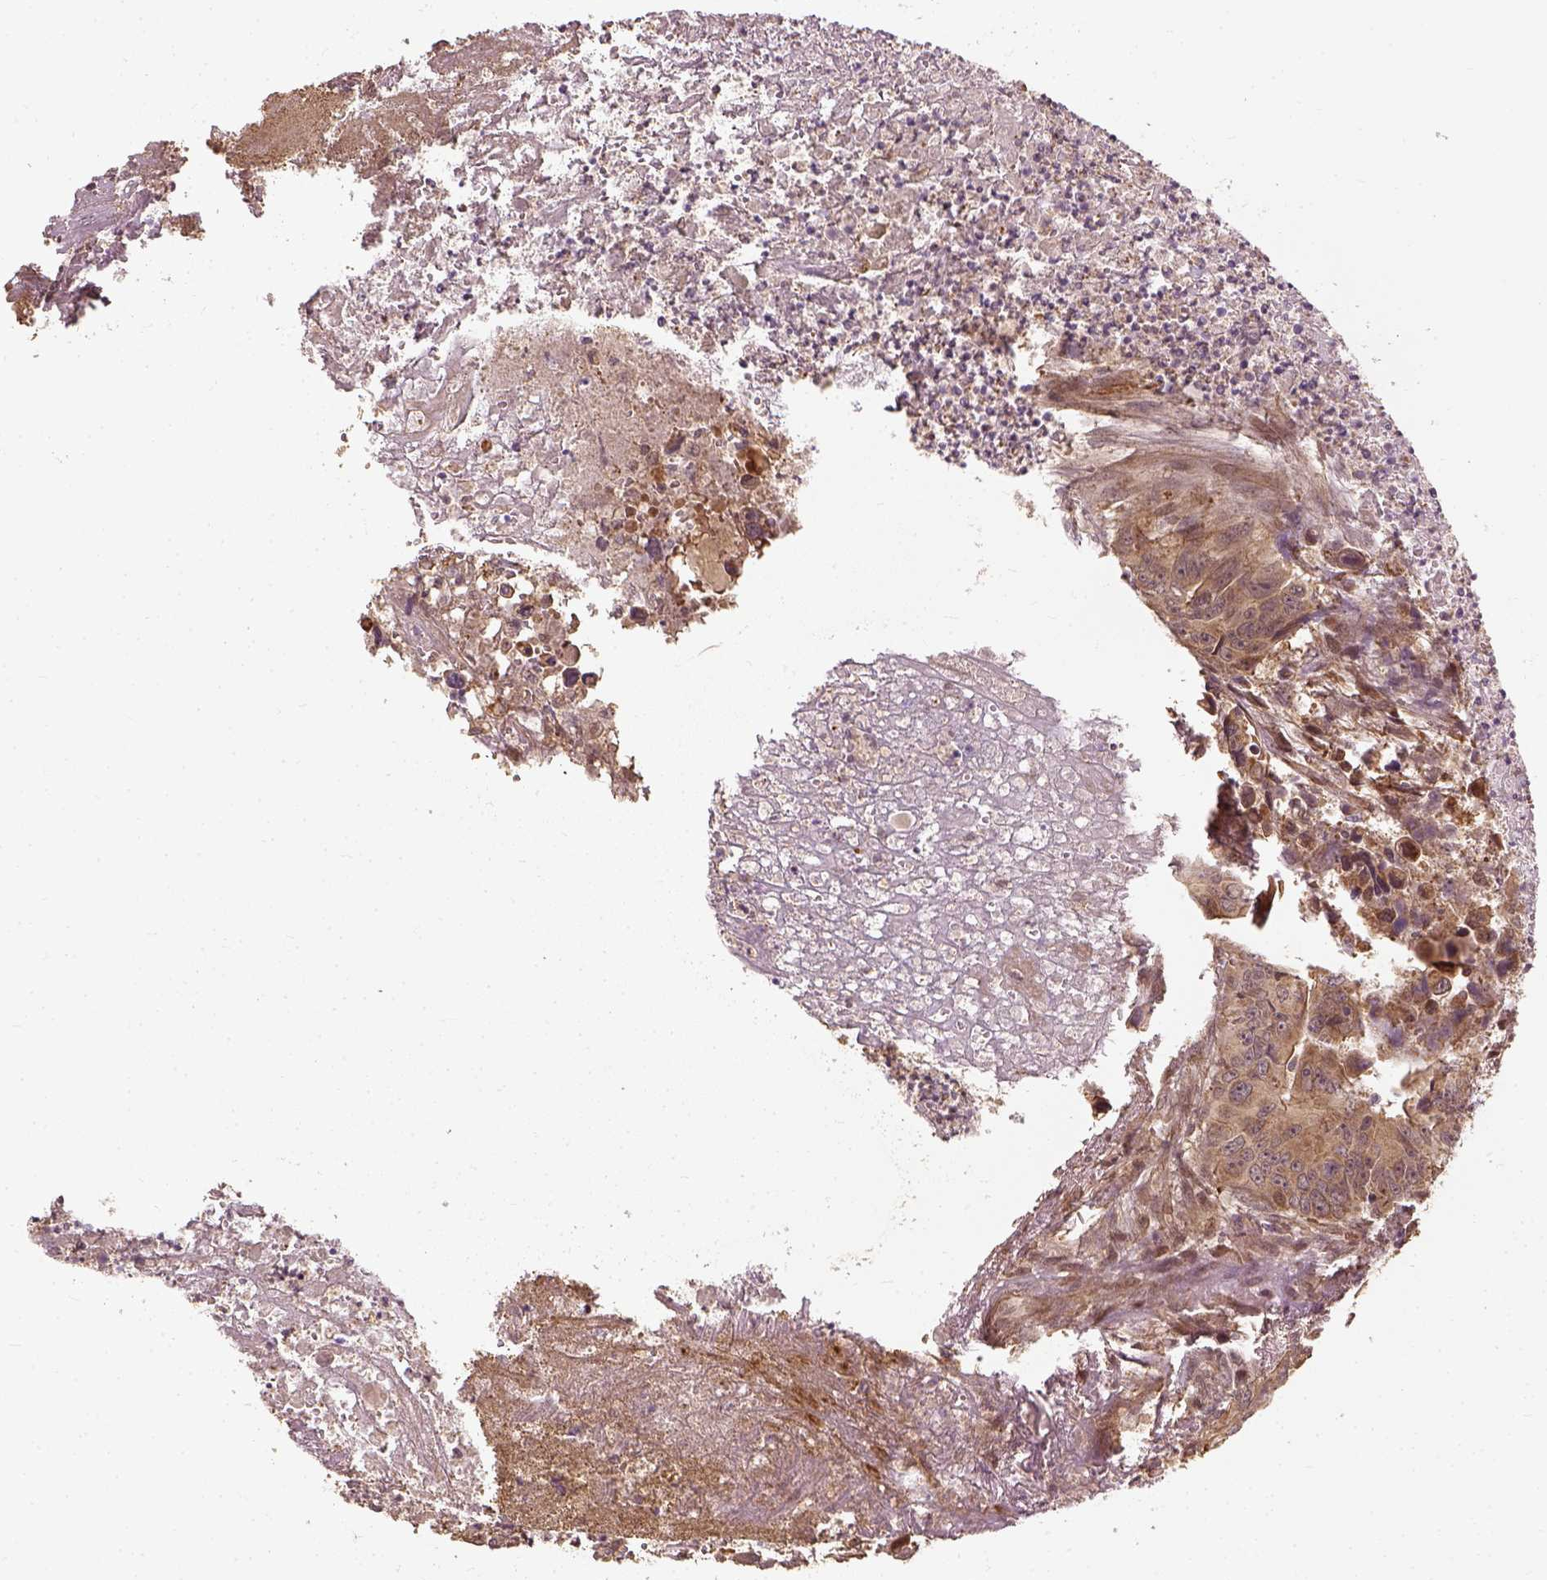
{"staining": {"intensity": "moderate", "quantity": ">75%", "location": "cytoplasmic/membranous"}, "tissue": "colorectal cancer", "cell_type": "Tumor cells", "image_type": "cancer", "snomed": [{"axis": "morphology", "description": "Adenocarcinoma, NOS"}, {"axis": "topography", "description": "Colon"}], "caption": "DAB immunohistochemical staining of adenocarcinoma (colorectal) demonstrates moderate cytoplasmic/membranous protein positivity in about >75% of tumor cells.", "gene": "VEGFA", "patient": {"sex": "female", "age": 87}}